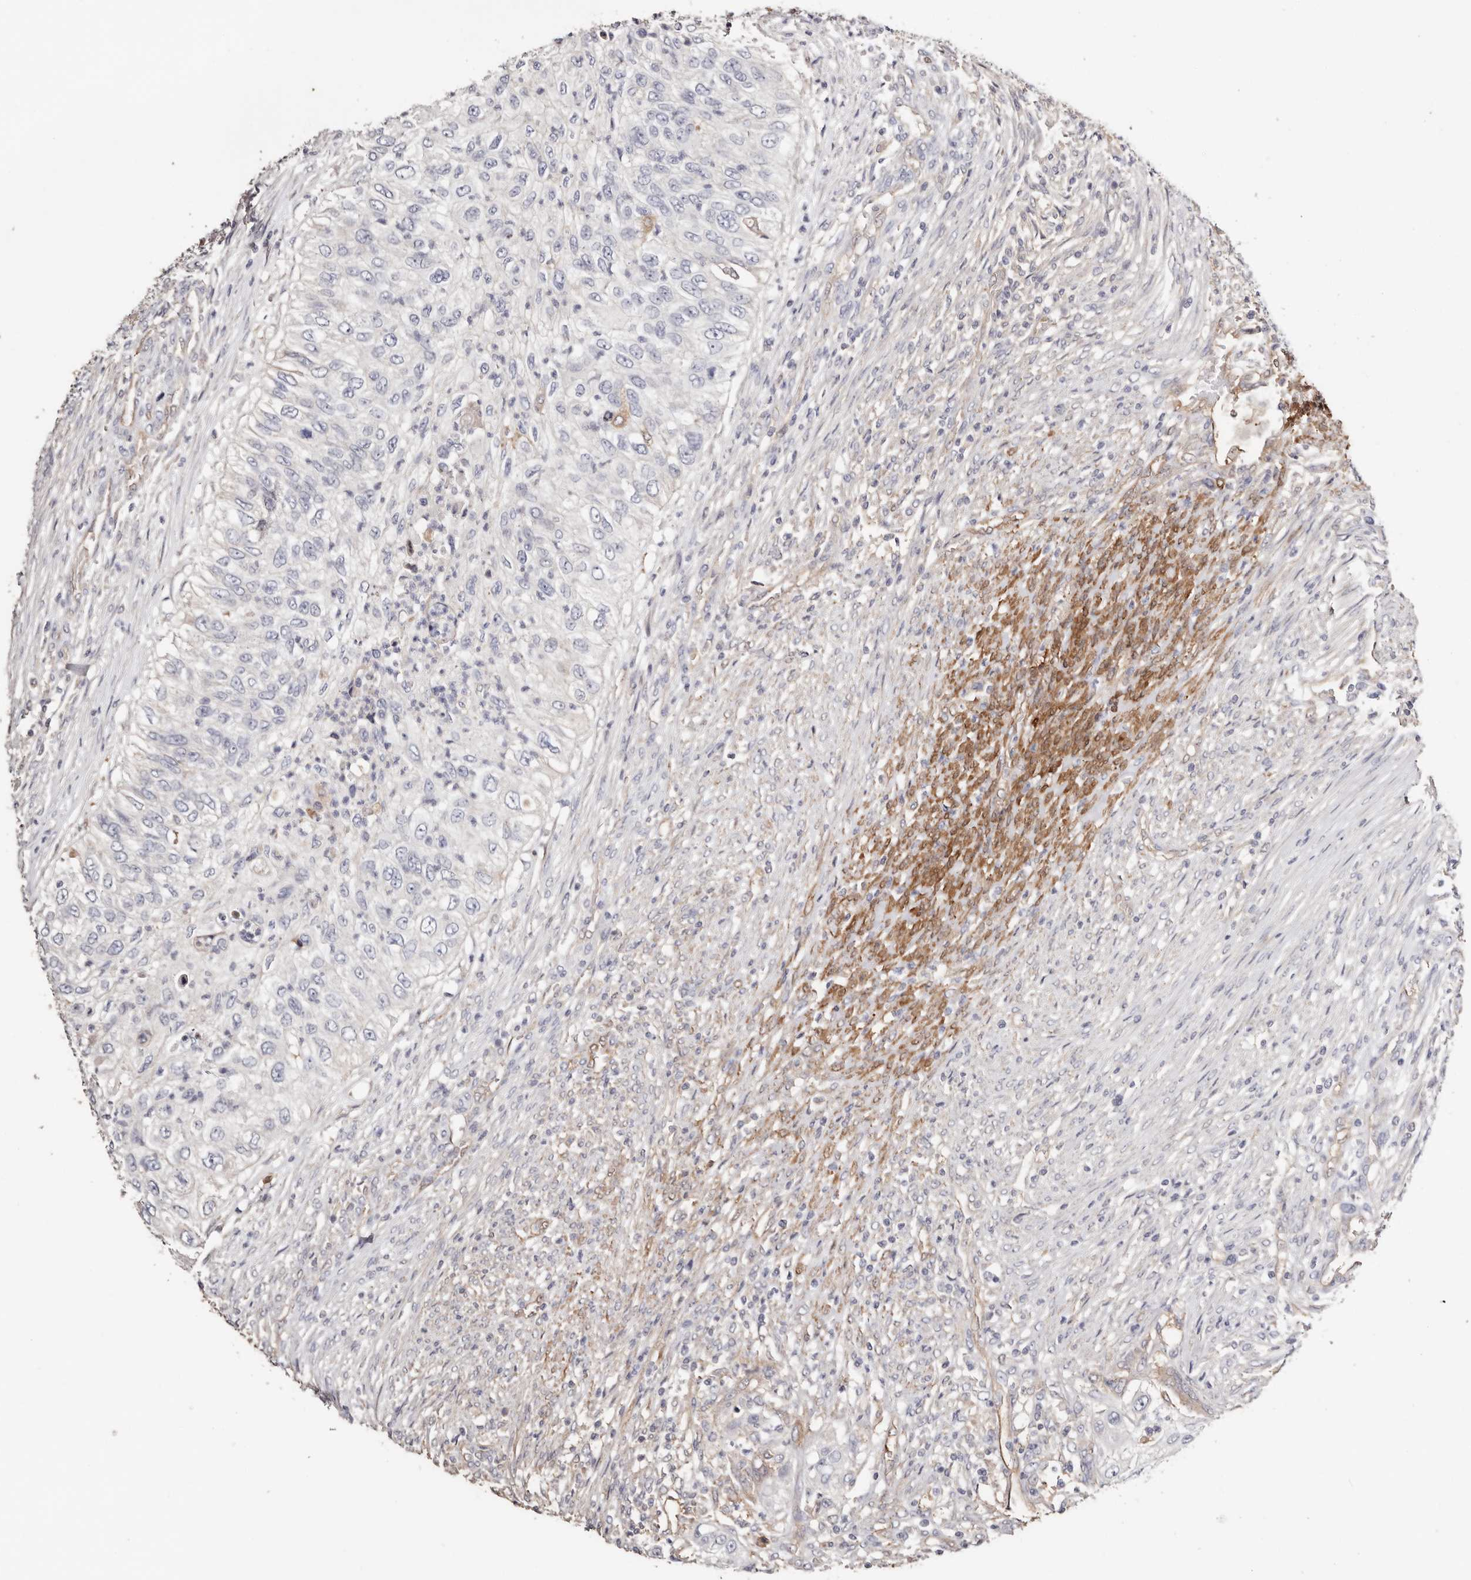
{"staining": {"intensity": "negative", "quantity": "none", "location": "none"}, "tissue": "urothelial cancer", "cell_type": "Tumor cells", "image_type": "cancer", "snomed": [{"axis": "morphology", "description": "Urothelial carcinoma, High grade"}, {"axis": "topography", "description": "Urinary bladder"}], "caption": "Tumor cells are negative for protein expression in human urothelial carcinoma (high-grade). (Brightfield microscopy of DAB (3,3'-diaminobenzidine) IHC at high magnification).", "gene": "TGM2", "patient": {"sex": "female", "age": 60}}